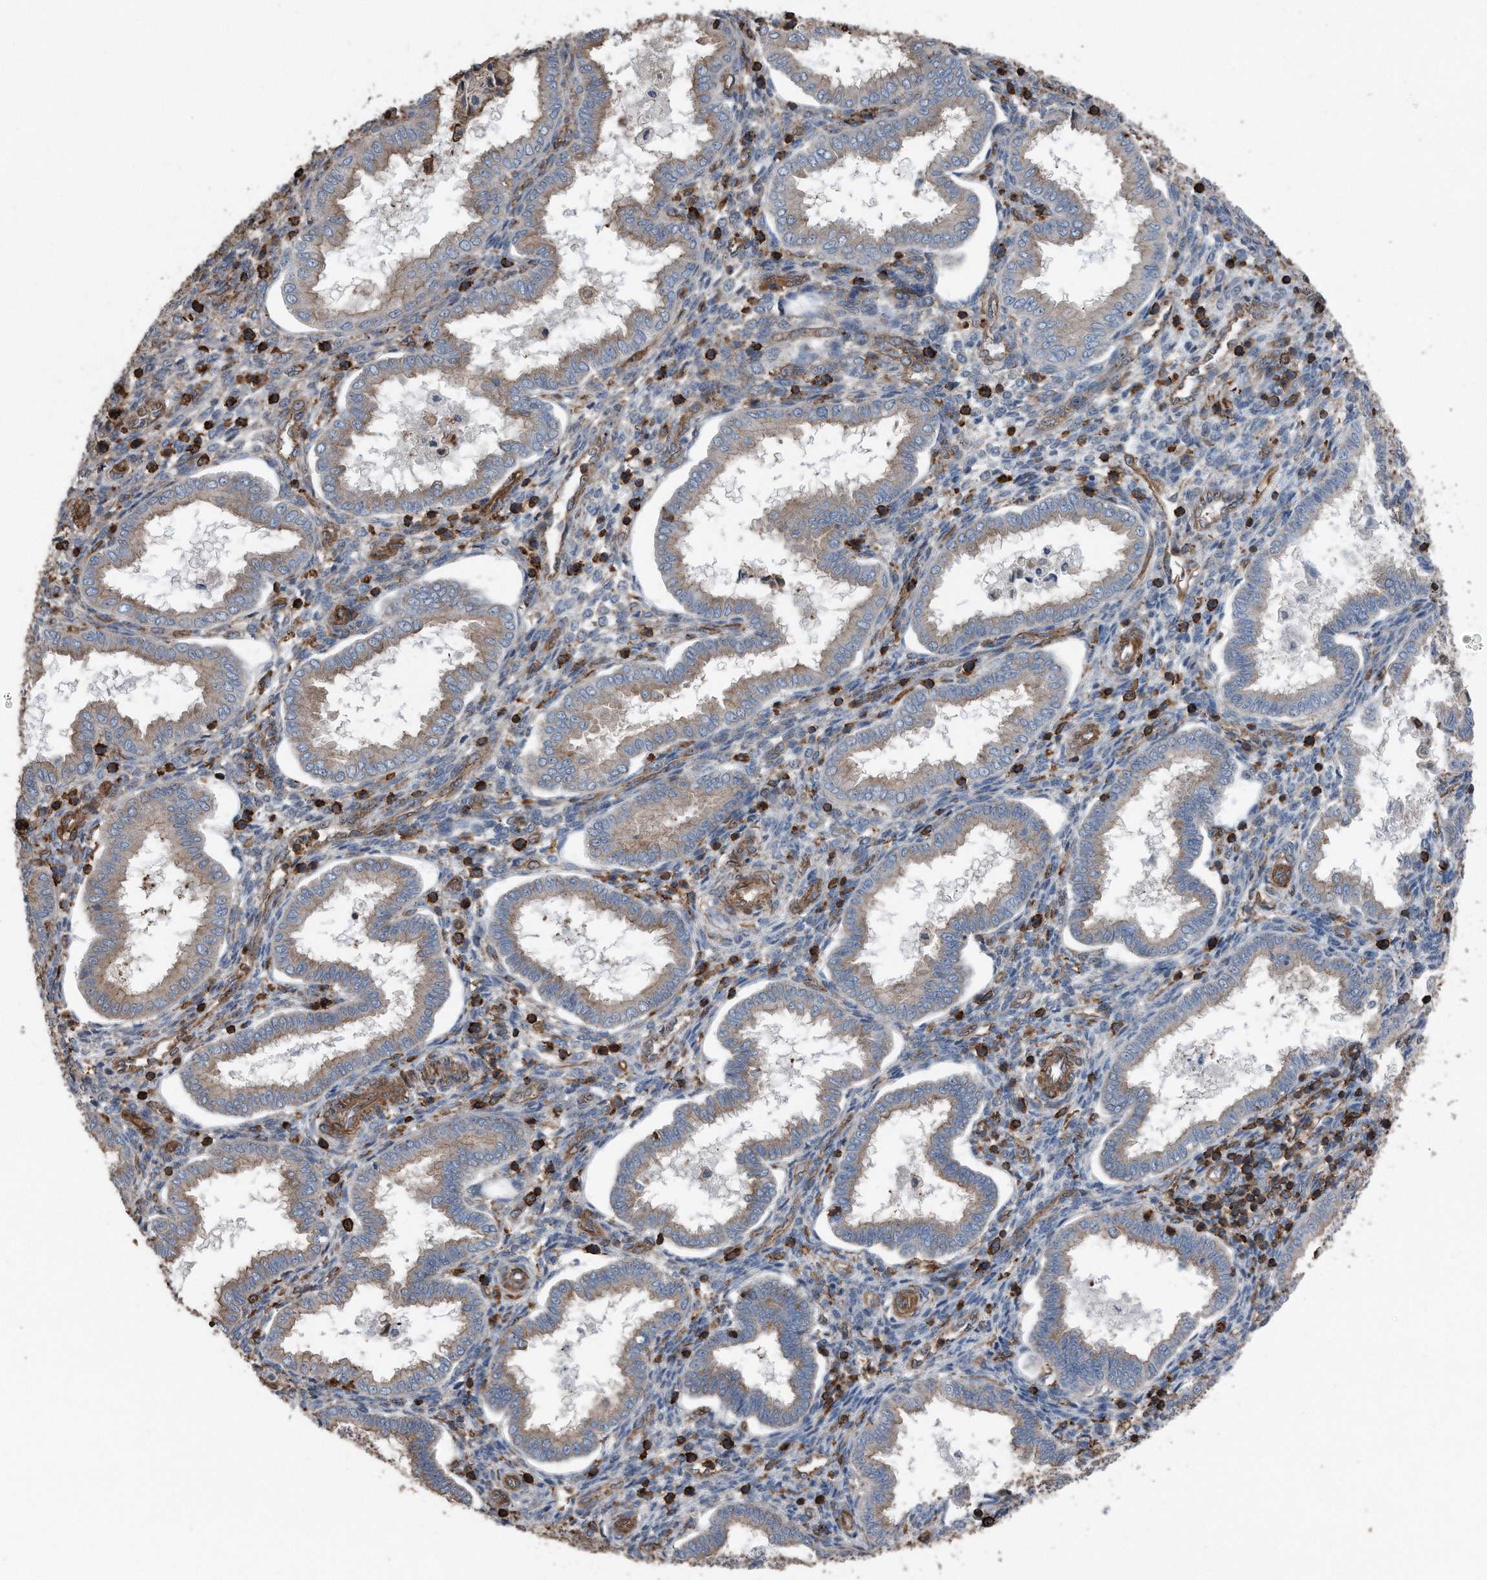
{"staining": {"intensity": "negative", "quantity": "none", "location": "none"}, "tissue": "endometrium", "cell_type": "Cells in endometrial stroma", "image_type": "normal", "snomed": [{"axis": "morphology", "description": "Normal tissue, NOS"}, {"axis": "topography", "description": "Endometrium"}], "caption": "Immunohistochemistry of unremarkable human endometrium demonstrates no expression in cells in endometrial stroma.", "gene": "RSPO3", "patient": {"sex": "female", "age": 24}}